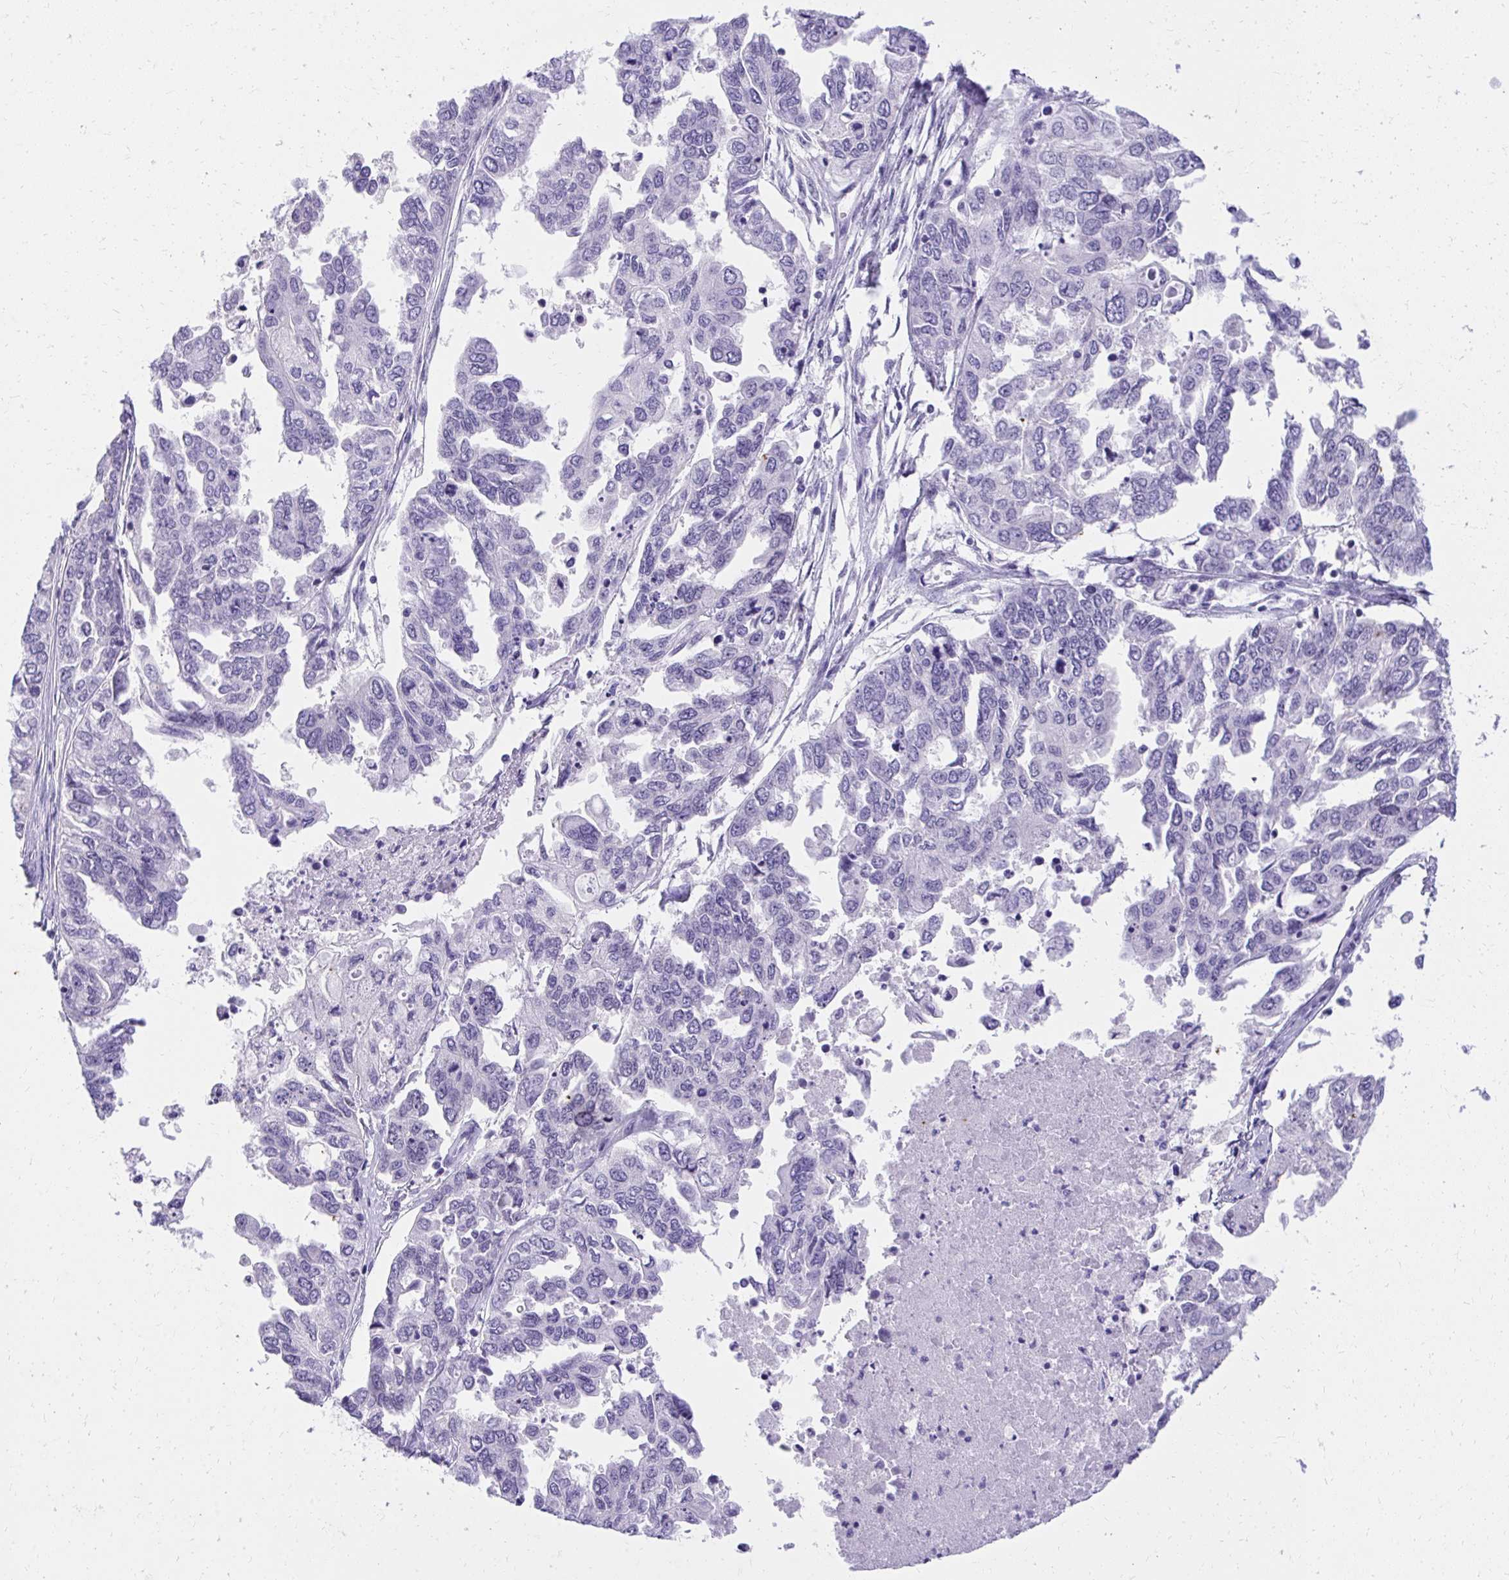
{"staining": {"intensity": "negative", "quantity": "none", "location": "none"}, "tissue": "ovarian cancer", "cell_type": "Tumor cells", "image_type": "cancer", "snomed": [{"axis": "morphology", "description": "Cystadenocarcinoma, serous, NOS"}, {"axis": "topography", "description": "Ovary"}], "caption": "IHC photomicrograph of neoplastic tissue: human ovarian cancer (serous cystadenocarcinoma) stained with DAB (3,3'-diaminobenzidine) reveals no significant protein positivity in tumor cells.", "gene": "KLK1", "patient": {"sex": "female", "age": 53}}